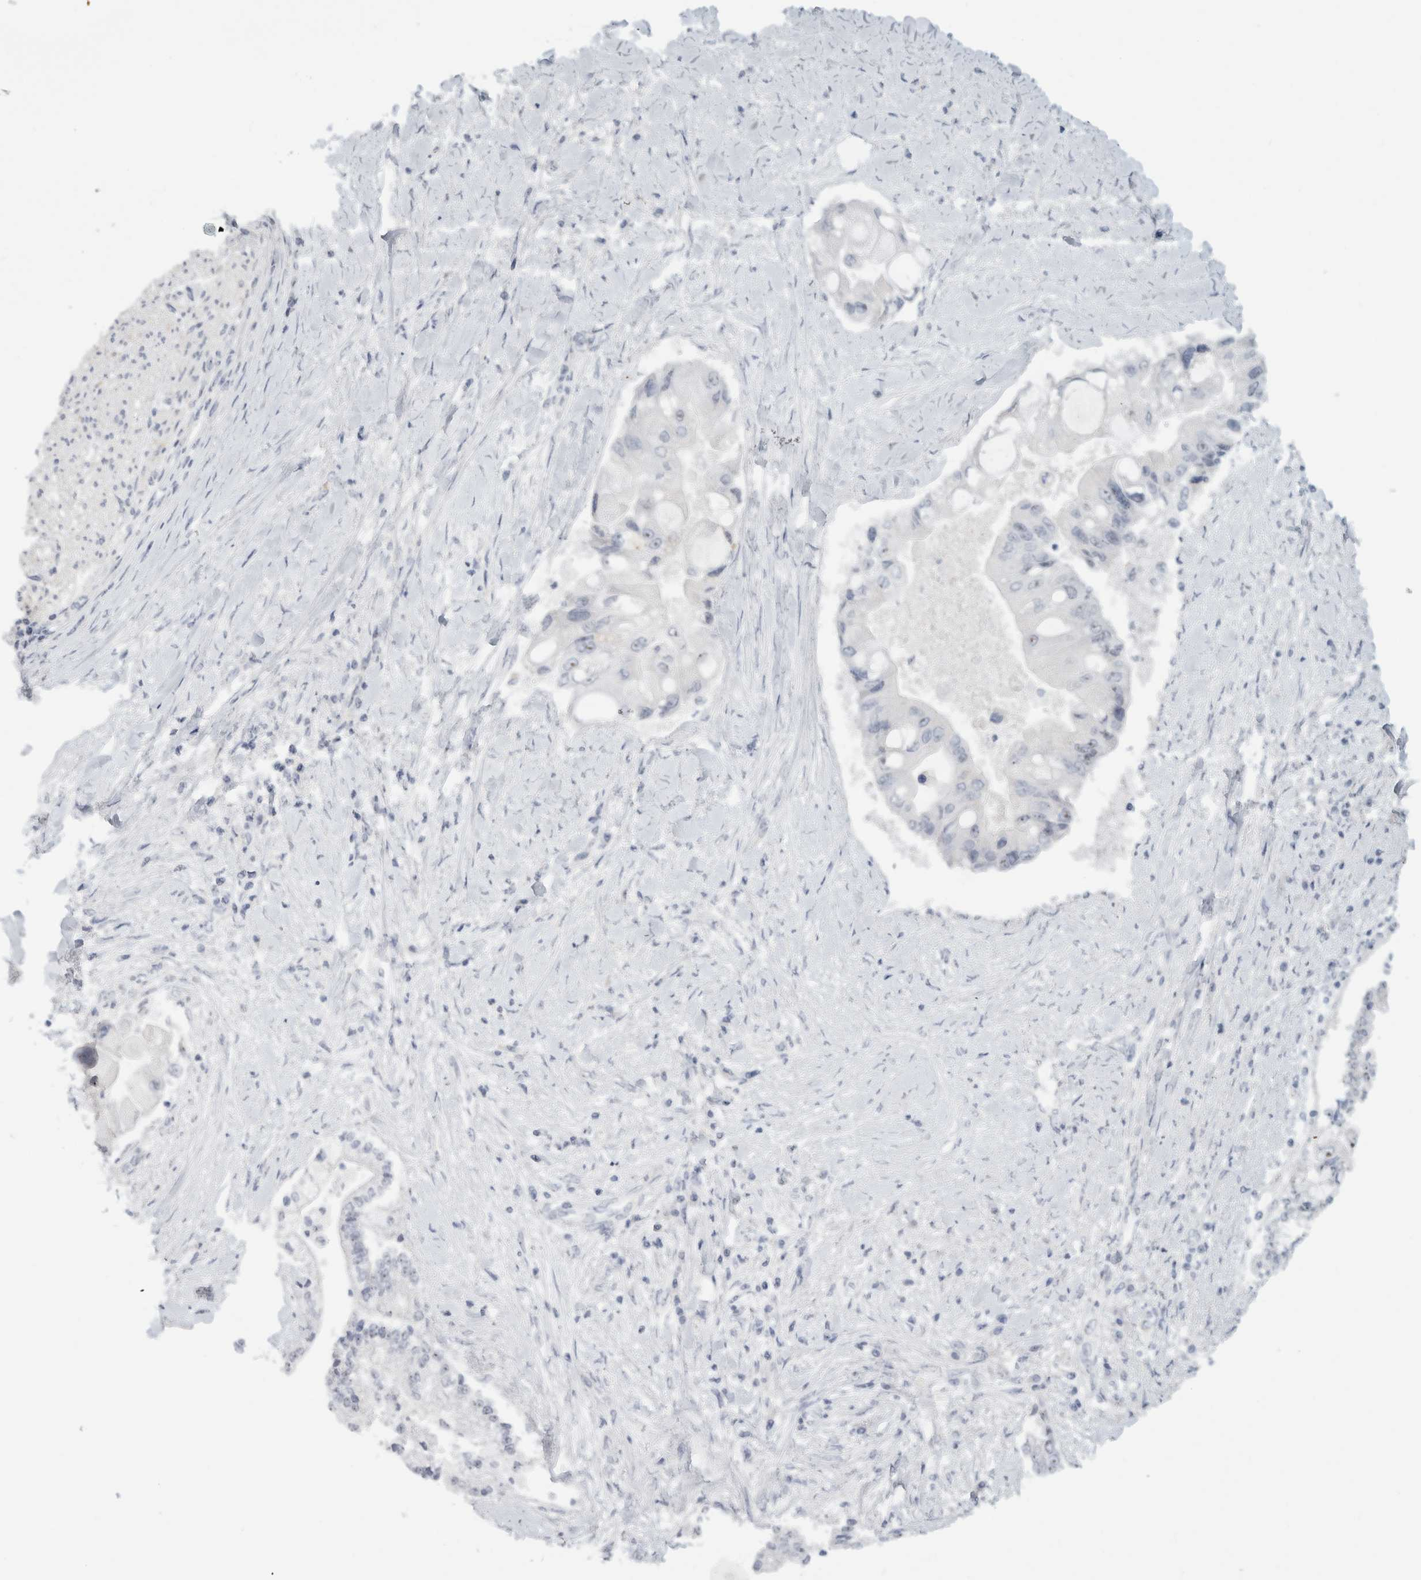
{"staining": {"intensity": "negative", "quantity": "none", "location": "none"}, "tissue": "liver cancer", "cell_type": "Tumor cells", "image_type": "cancer", "snomed": [{"axis": "morphology", "description": "Cholangiocarcinoma"}, {"axis": "topography", "description": "Liver"}], "caption": "Liver cancer (cholangiocarcinoma) was stained to show a protein in brown. There is no significant staining in tumor cells.", "gene": "FMR1NB", "patient": {"sex": "male", "age": 50}}